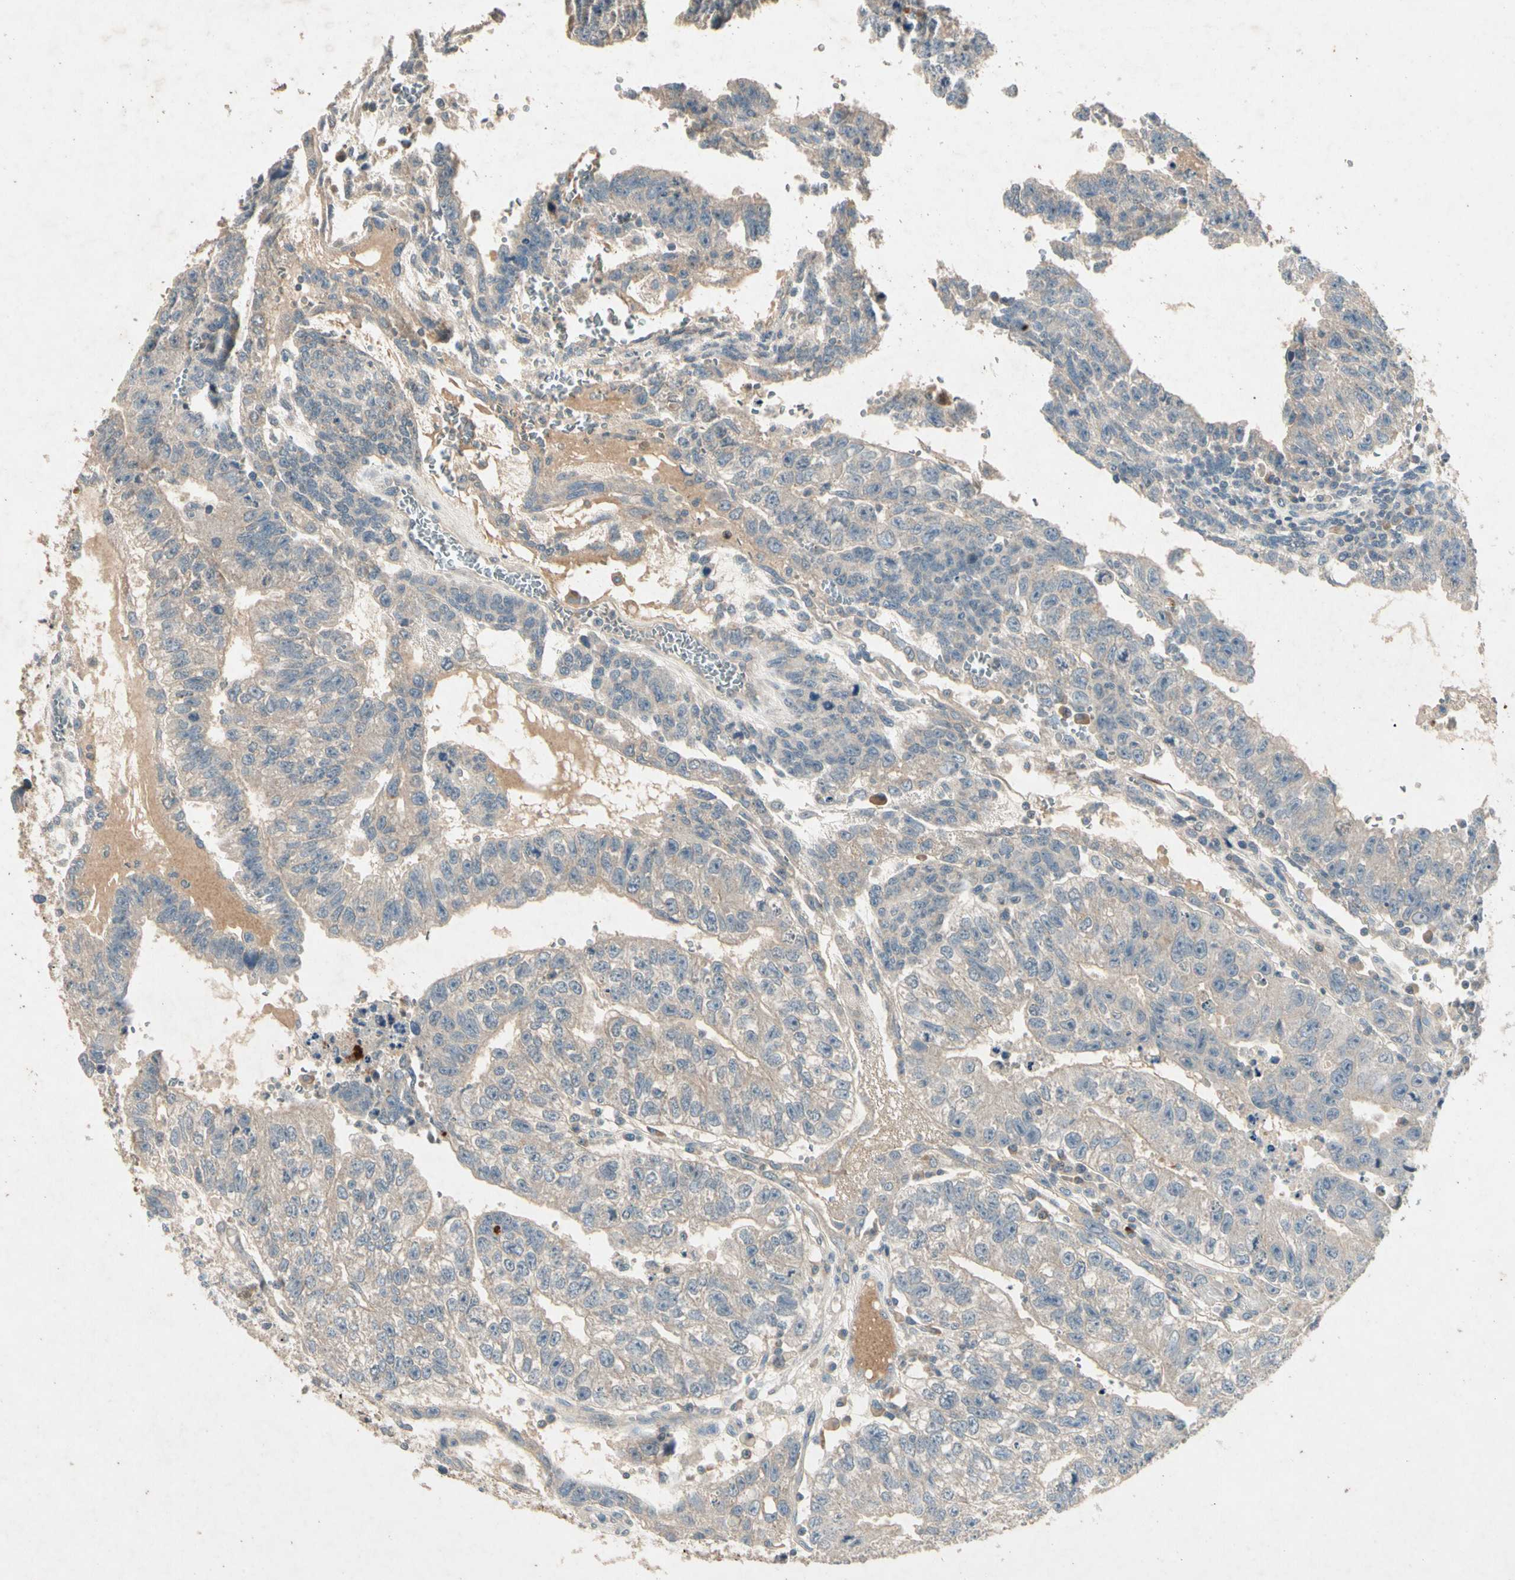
{"staining": {"intensity": "weak", "quantity": "25%-75%", "location": "cytoplasmic/membranous"}, "tissue": "testis cancer", "cell_type": "Tumor cells", "image_type": "cancer", "snomed": [{"axis": "morphology", "description": "Seminoma, NOS"}, {"axis": "morphology", "description": "Carcinoma, Embryonal, NOS"}, {"axis": "topography", "description": "Testis"}], "caption": "Immunohistochemical staining of human seminoma (testis) demonstrates low levels of weak cytoplasmic/membranous protein staining in about 25%-75% of tumor cells. The staining is performed using DAB brown chromogen to label protein expression. The nuclei are counter-stained blue using hematoxylin.", "gene": "GPLD1", "patient": {"sex": "male", "age": 52}}